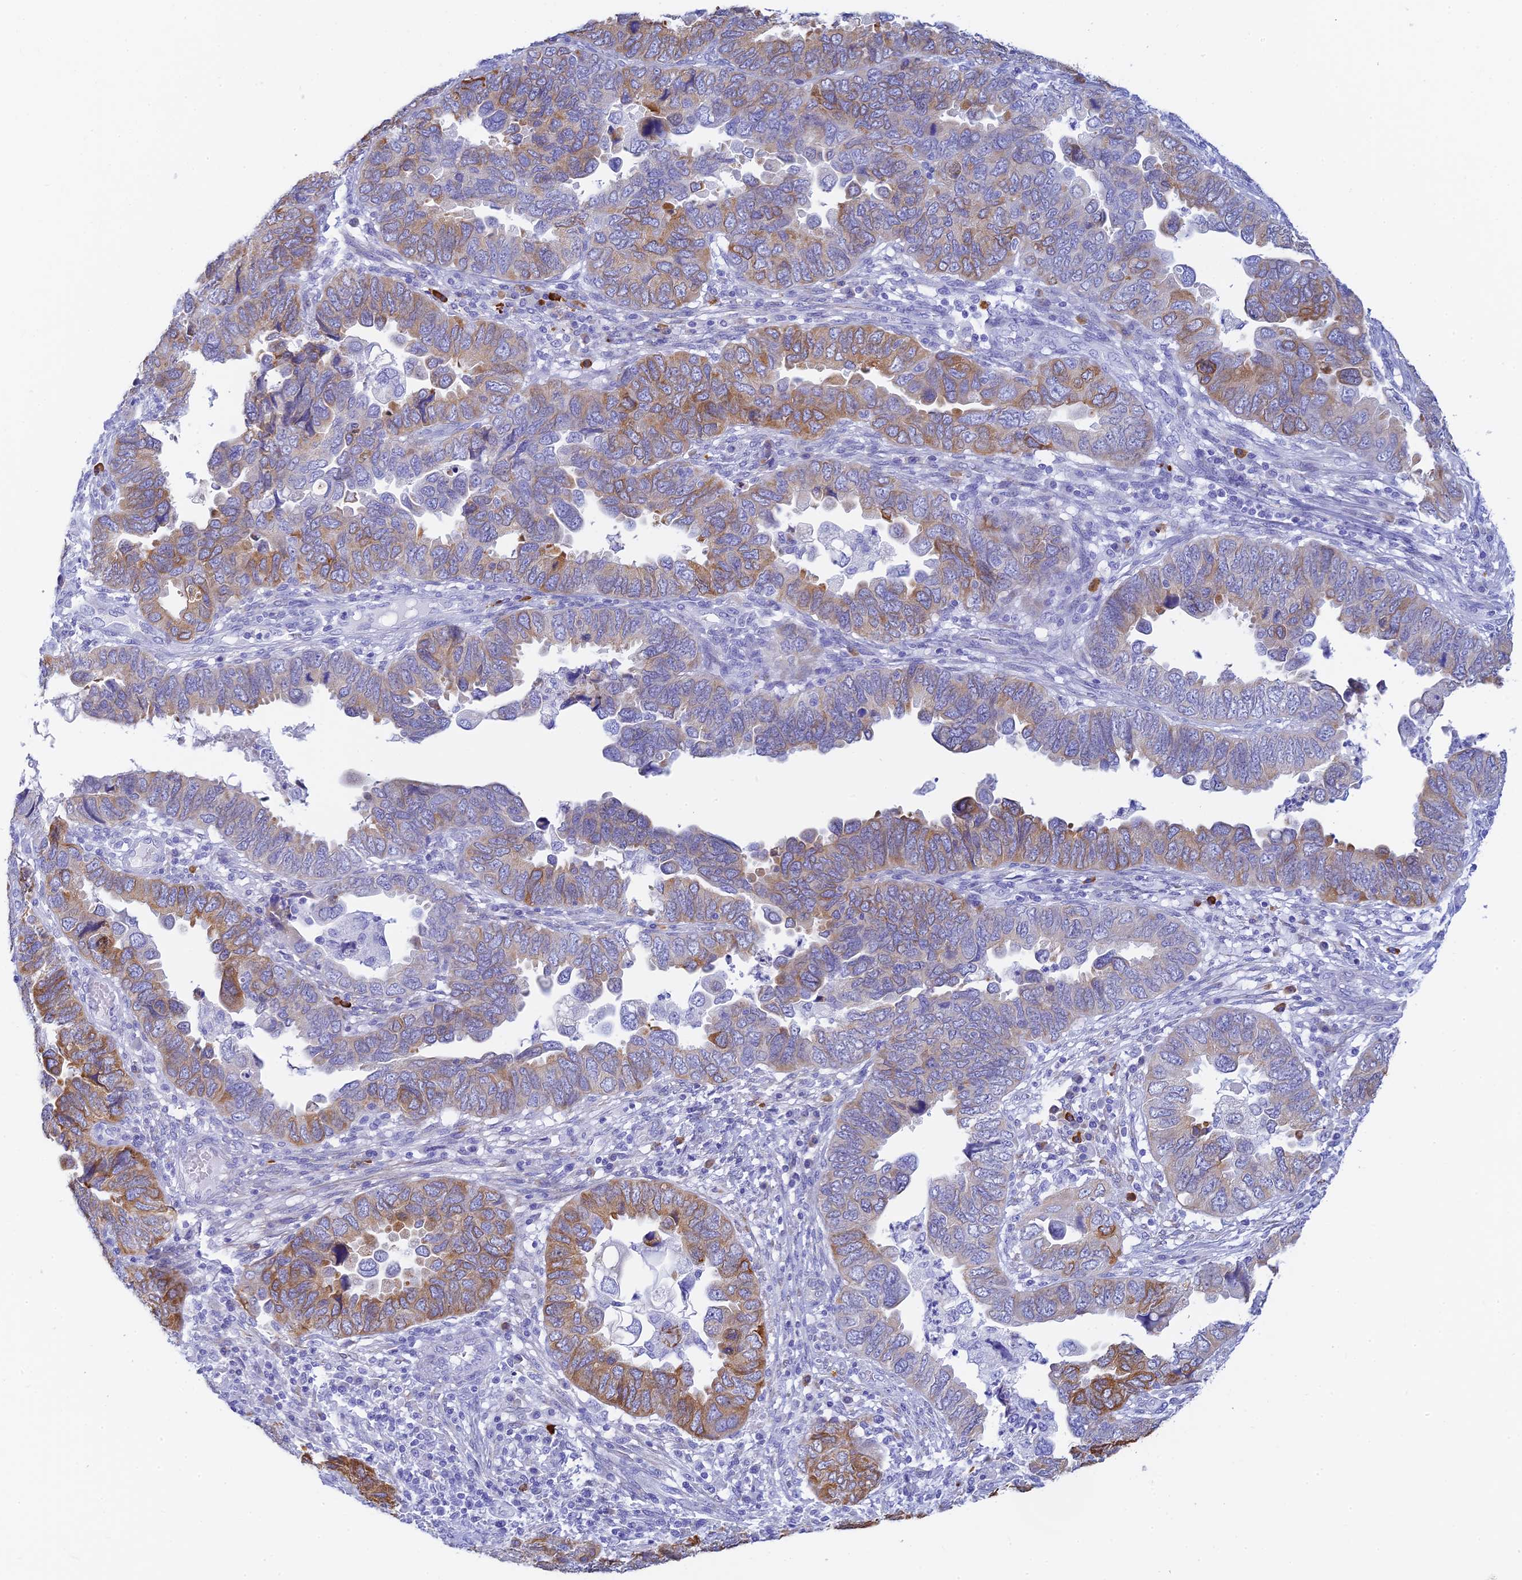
{"staining": {"intensity": "moderate", "quantity": "25%-75%", "location": "cytoplasmic/membranous"}, "tissue": "endometrial cancer", "cell_type": "Tumor cells", "image_type": "cancer", "snomed": [{"axis": "morphology", "description": "Adenocarcinoma, NOS"}, {"axis": "topography", "description": "Endometrium"}], "caption": "Endometrial adenocarcinoma tissue displays moderate cytoplasmic/membranous staining in approximately 25%-75% of tumor cells, visualized by immunohistochemistry.", "gene": "CEP152", "patient": {"sex": "female", "age": 79}}